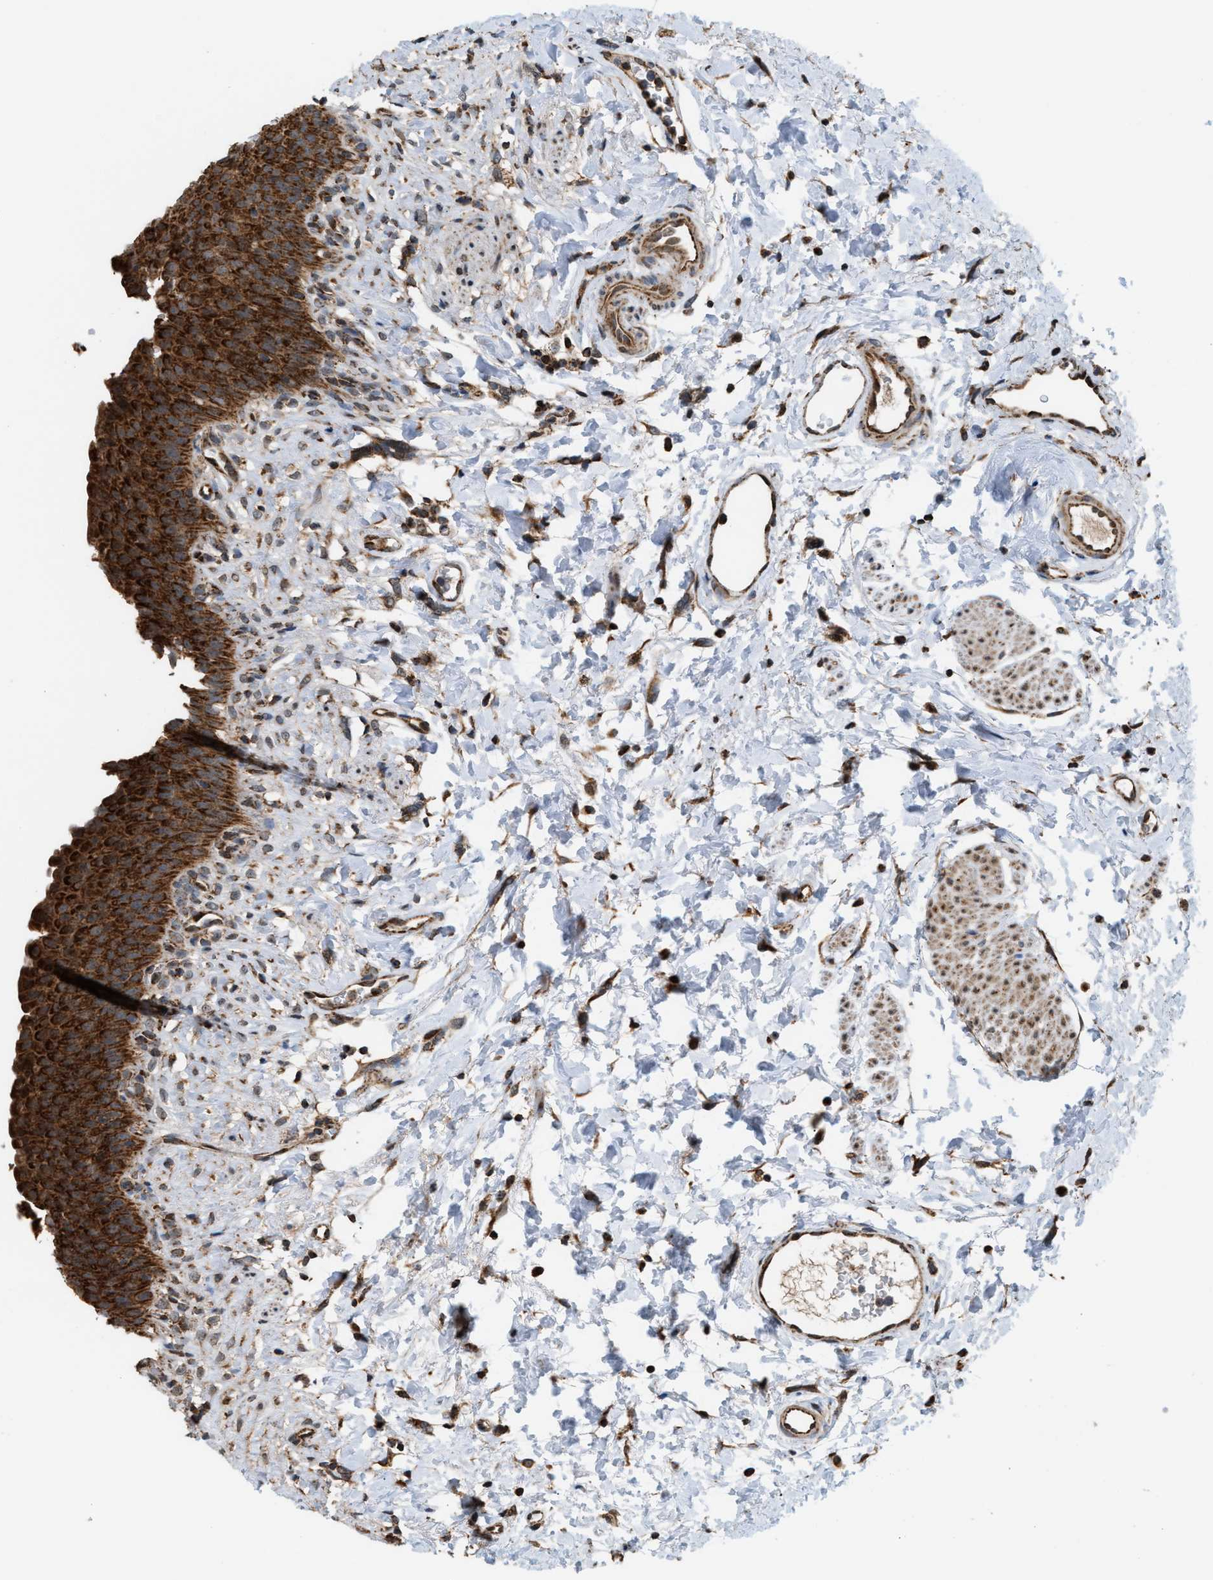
{"staining": {"intensity": "strong", "quantity": ">75%", "location": "cytoplasmic/membranous"}, "tissue": "urinary bladder", "cell_type": "Urothelial cells", "image_type": "normal", "snomed": [{"axis": "morphology", "description": "Normal tissue, NOS"}, {"axis": "topography", "description": "Urinary bladder"}], "caption": "A high-resolution histopathology image shows immunohistochemistry (IHC) staining of unremarkable urinary bladder, which displays strong cytoplasmic/membranous staining in approximately >75% of urothelial cells. Immunohistochemistry stains the protein of interest in brown and the nuclei are stained blue.", "gene": "SGSM2", "patient": {"sex": "female", "age": 79}}